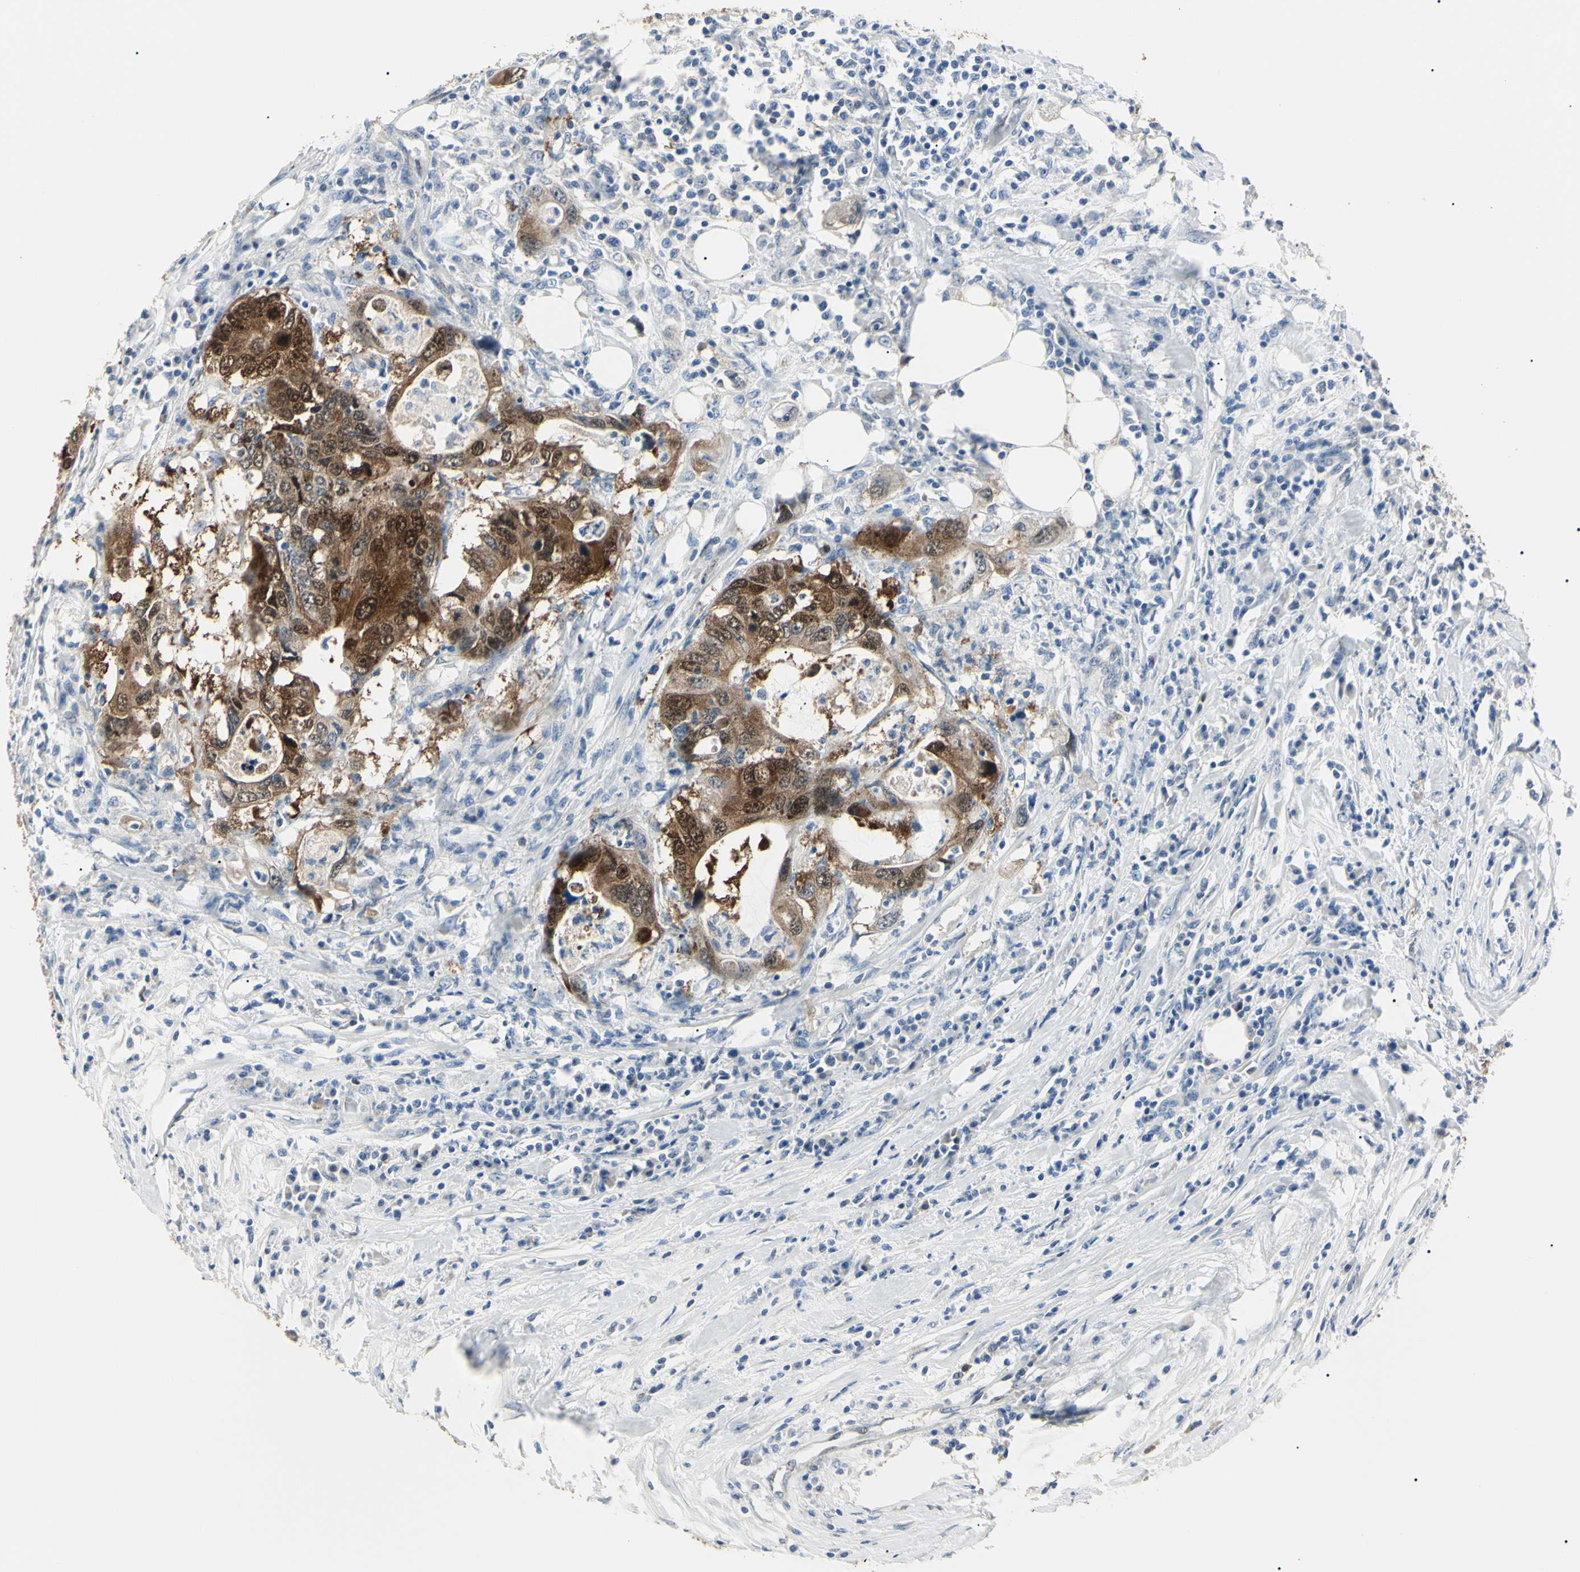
{"staining": {"intensity": "strong", "quantity": ">75%", "location": "cytoplasmic/membranous,nuclear"}, "tissue": "colorectal cancer", "cell_type": "Tumor cells", "image_type": "cancer", "snomed": [{"axis": "morphology", "description": "Adenocarcinoma, NOS"}, {"axis": "topography", "description": "Colon"}], "caption": "Colorectal adenocarcinoma tissue demonstrates strong cytoplasmic/membranous and nuclear expression in approximately >75% of tumor cells, visualized by immunohistochemistry. The staining was performed using DAB (3,3'-diaminobenzidine), with brown indicating positive protein expression. Nuclei are stained blue with hematoxylin.", "gene": "AKR1C3", "patient": {"sex": "male", "age": 71}}